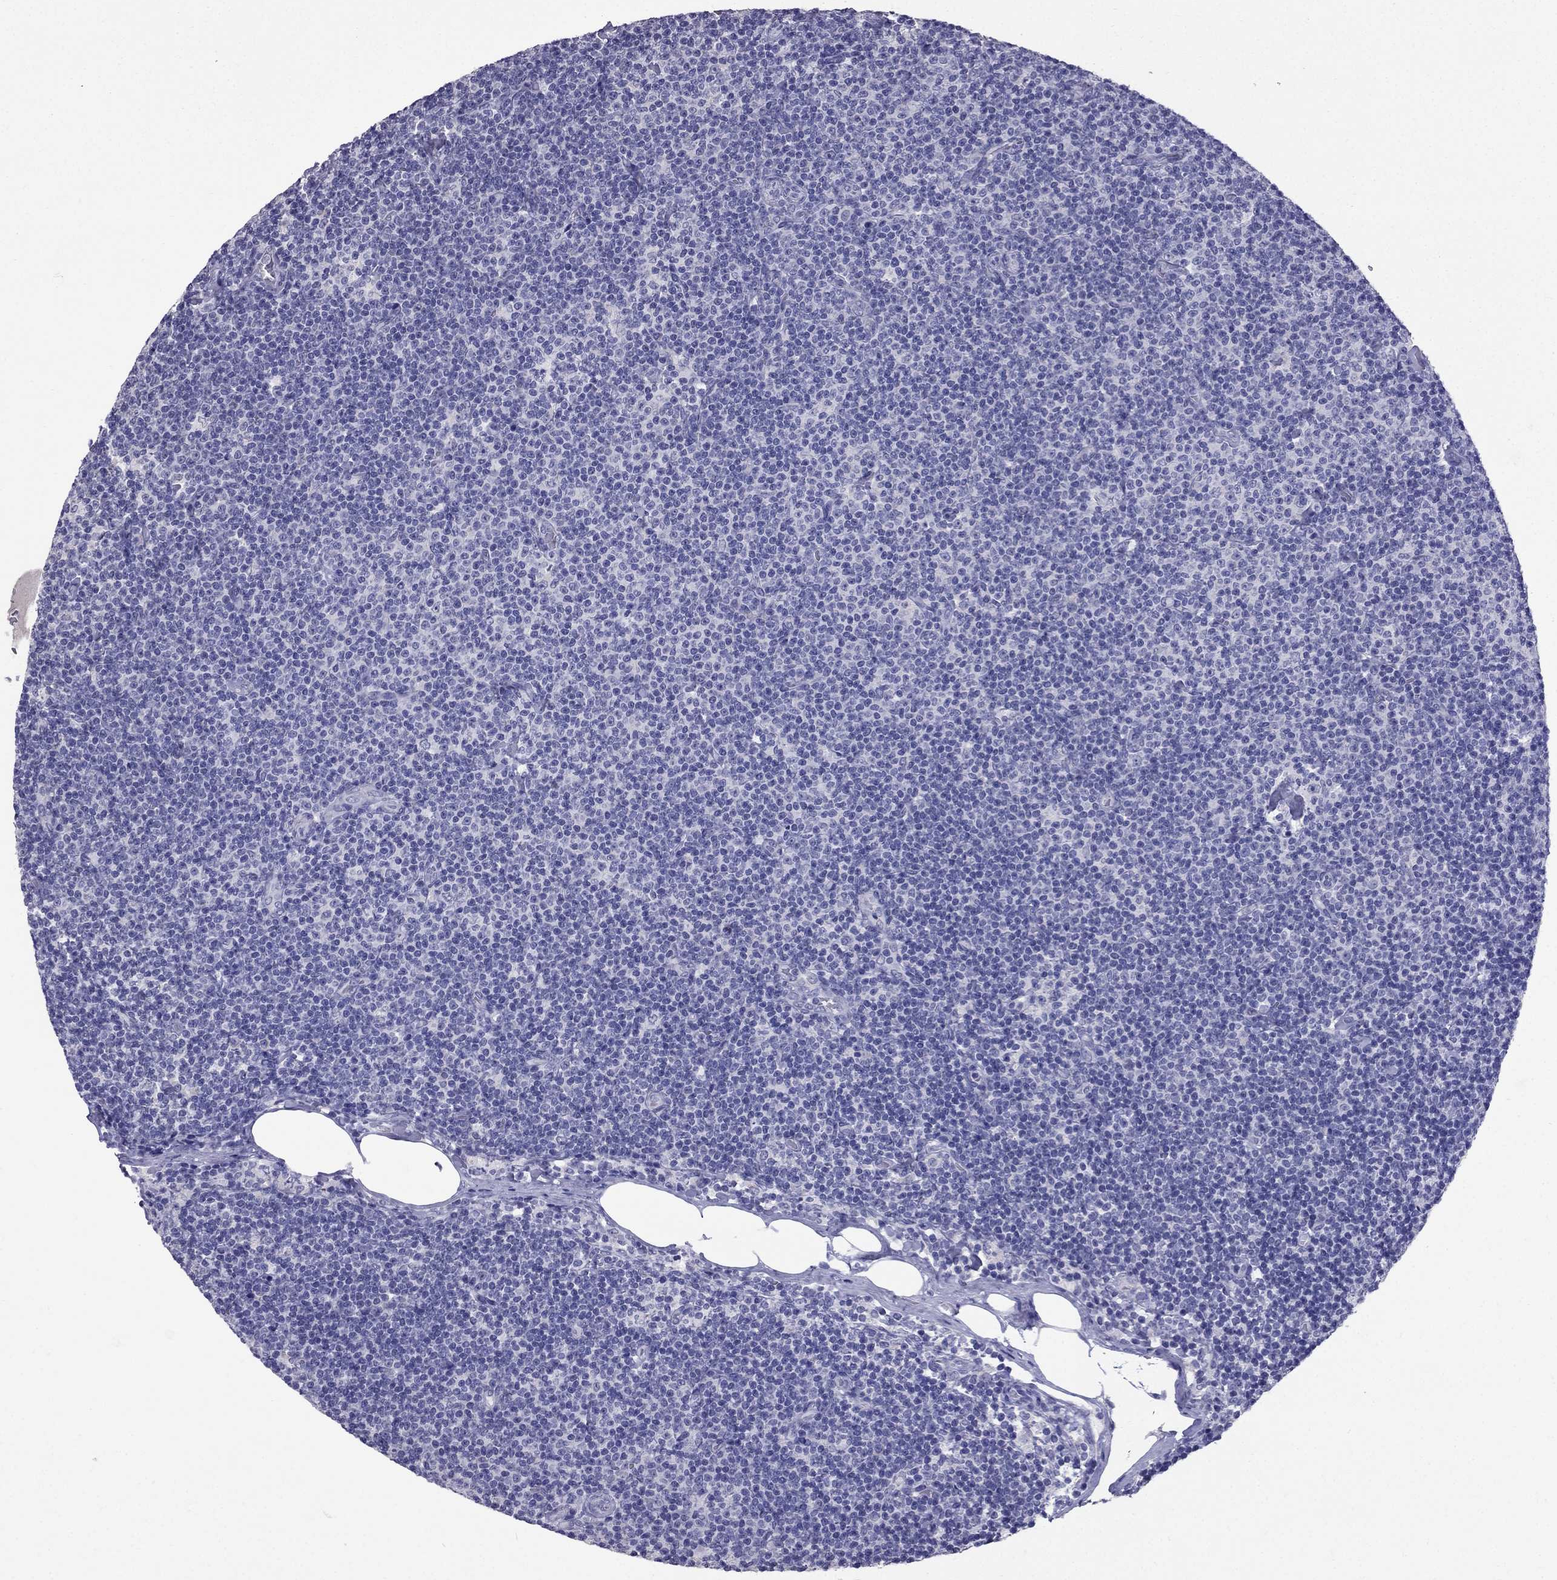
{"staining": {"intensity": "negative", "quantity": "none", "location": "none"}, "tissue": "lymphoma", "cell_type": "Tumor cells", "image_type": "cancer", "snomed": [{"axis": "morphology", "description": "Malignant lymphoma, non-Hodgkin's type, Low grade"}, {"axis": "topography", "description": "Lymph node"}], "caption": "High power microscopy micrograph of an immunohistochemistry micrograph of malignant lymphoma, non-Hodgkin's type (low-grade), revealing no significant expression in tumor cells.", "gene": "SCG5", "patient": {"sex": "male", "age": 81}}